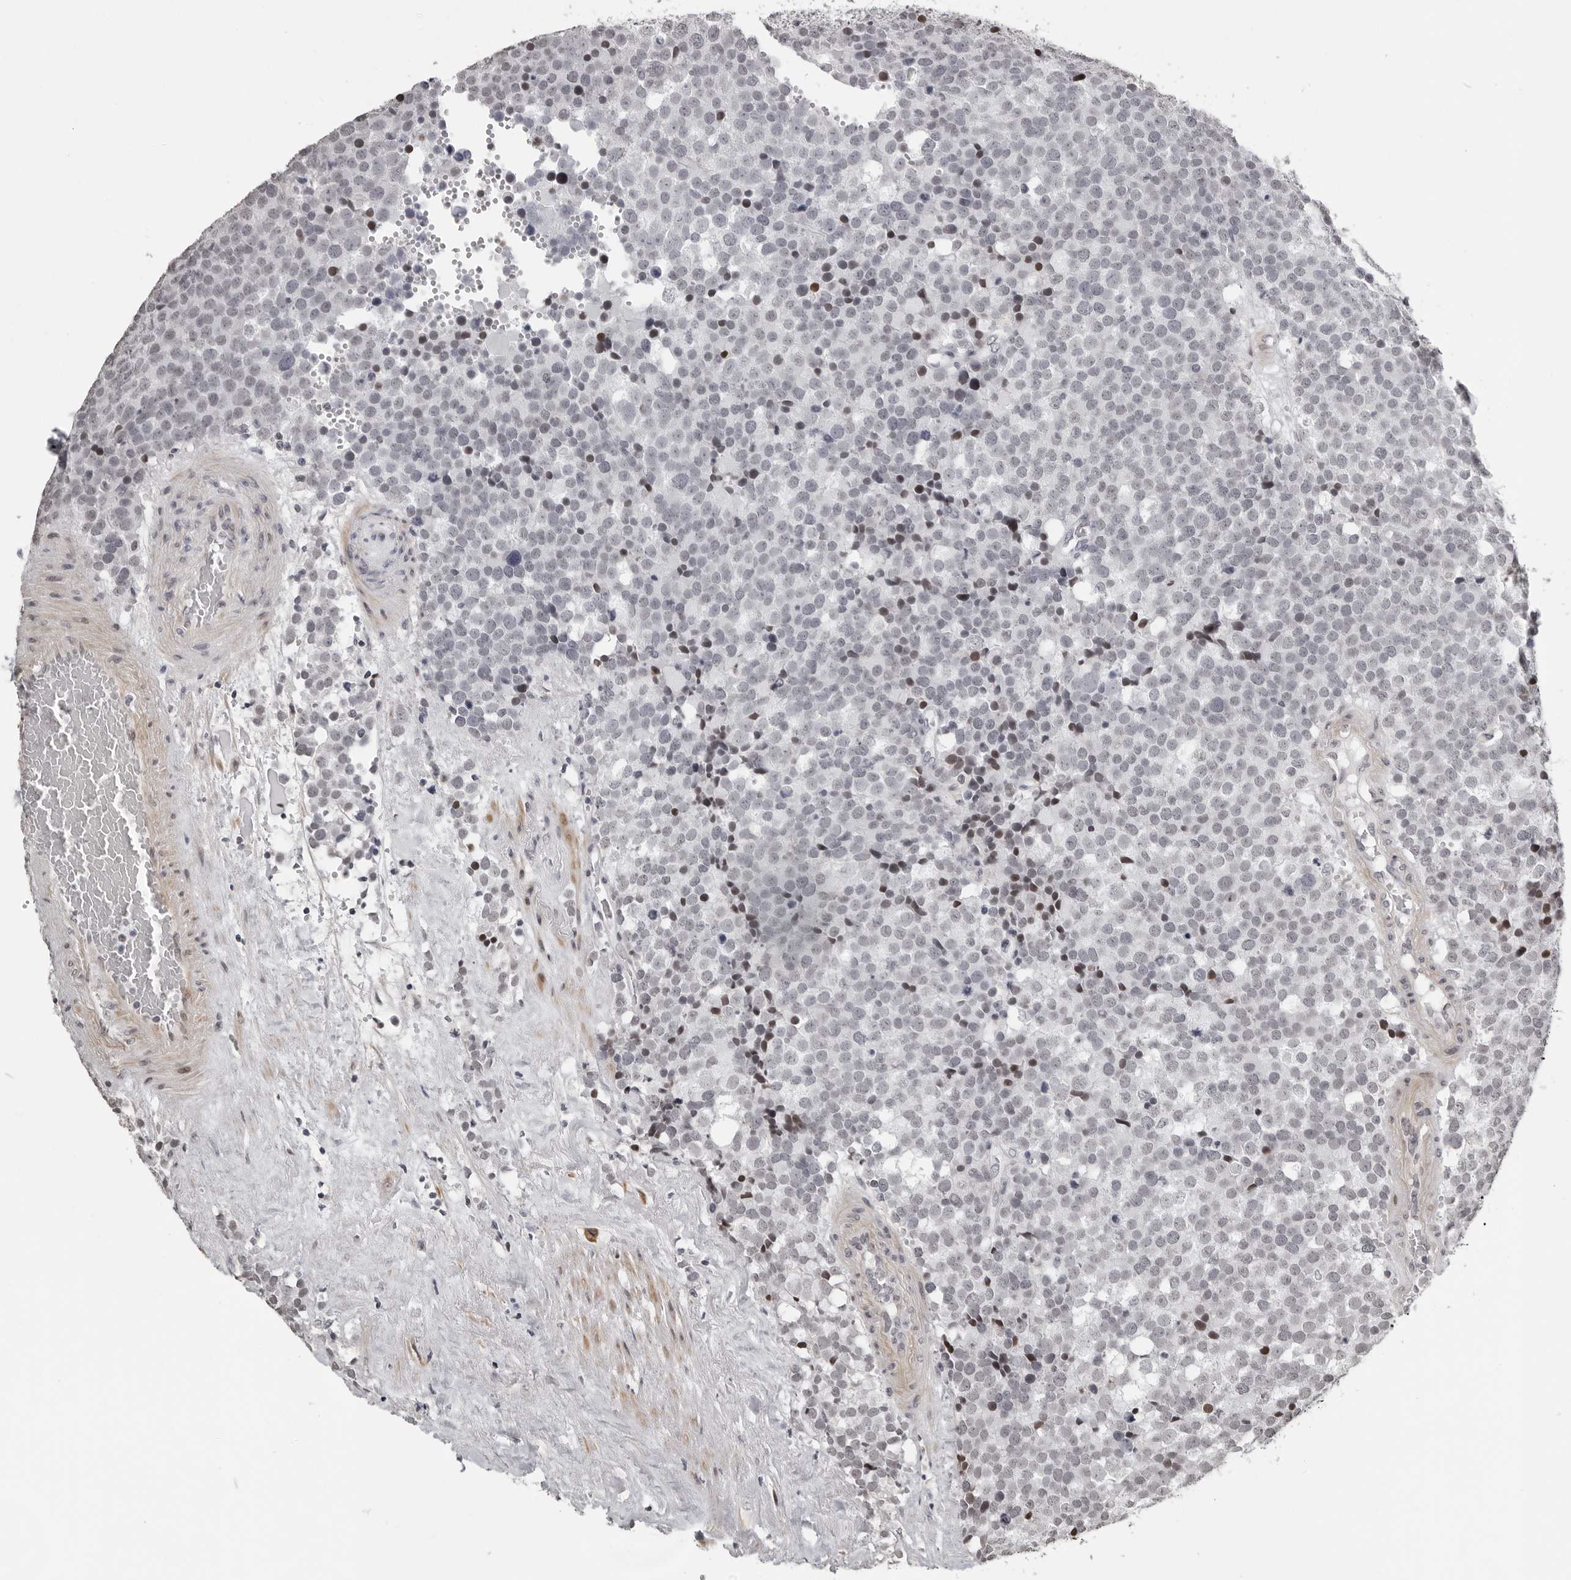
{"staining": {"intensity": "negative", "quantity": "none", "location": "none"}, "tissue": "testis cancer", "cell_type": "Tumor cells", "image_type": "cancer", "snomed": [{"axis": "morphology", "description": "Seminoma, NOS"}, {"axis": "topography", "description": "Testis"}], "caption": "Immunohistochemical staining of human testis seminoma displays no significant staining in tumor cells.", "gene": "ORC1", "patient": {"sex": "male", "age": 71}}